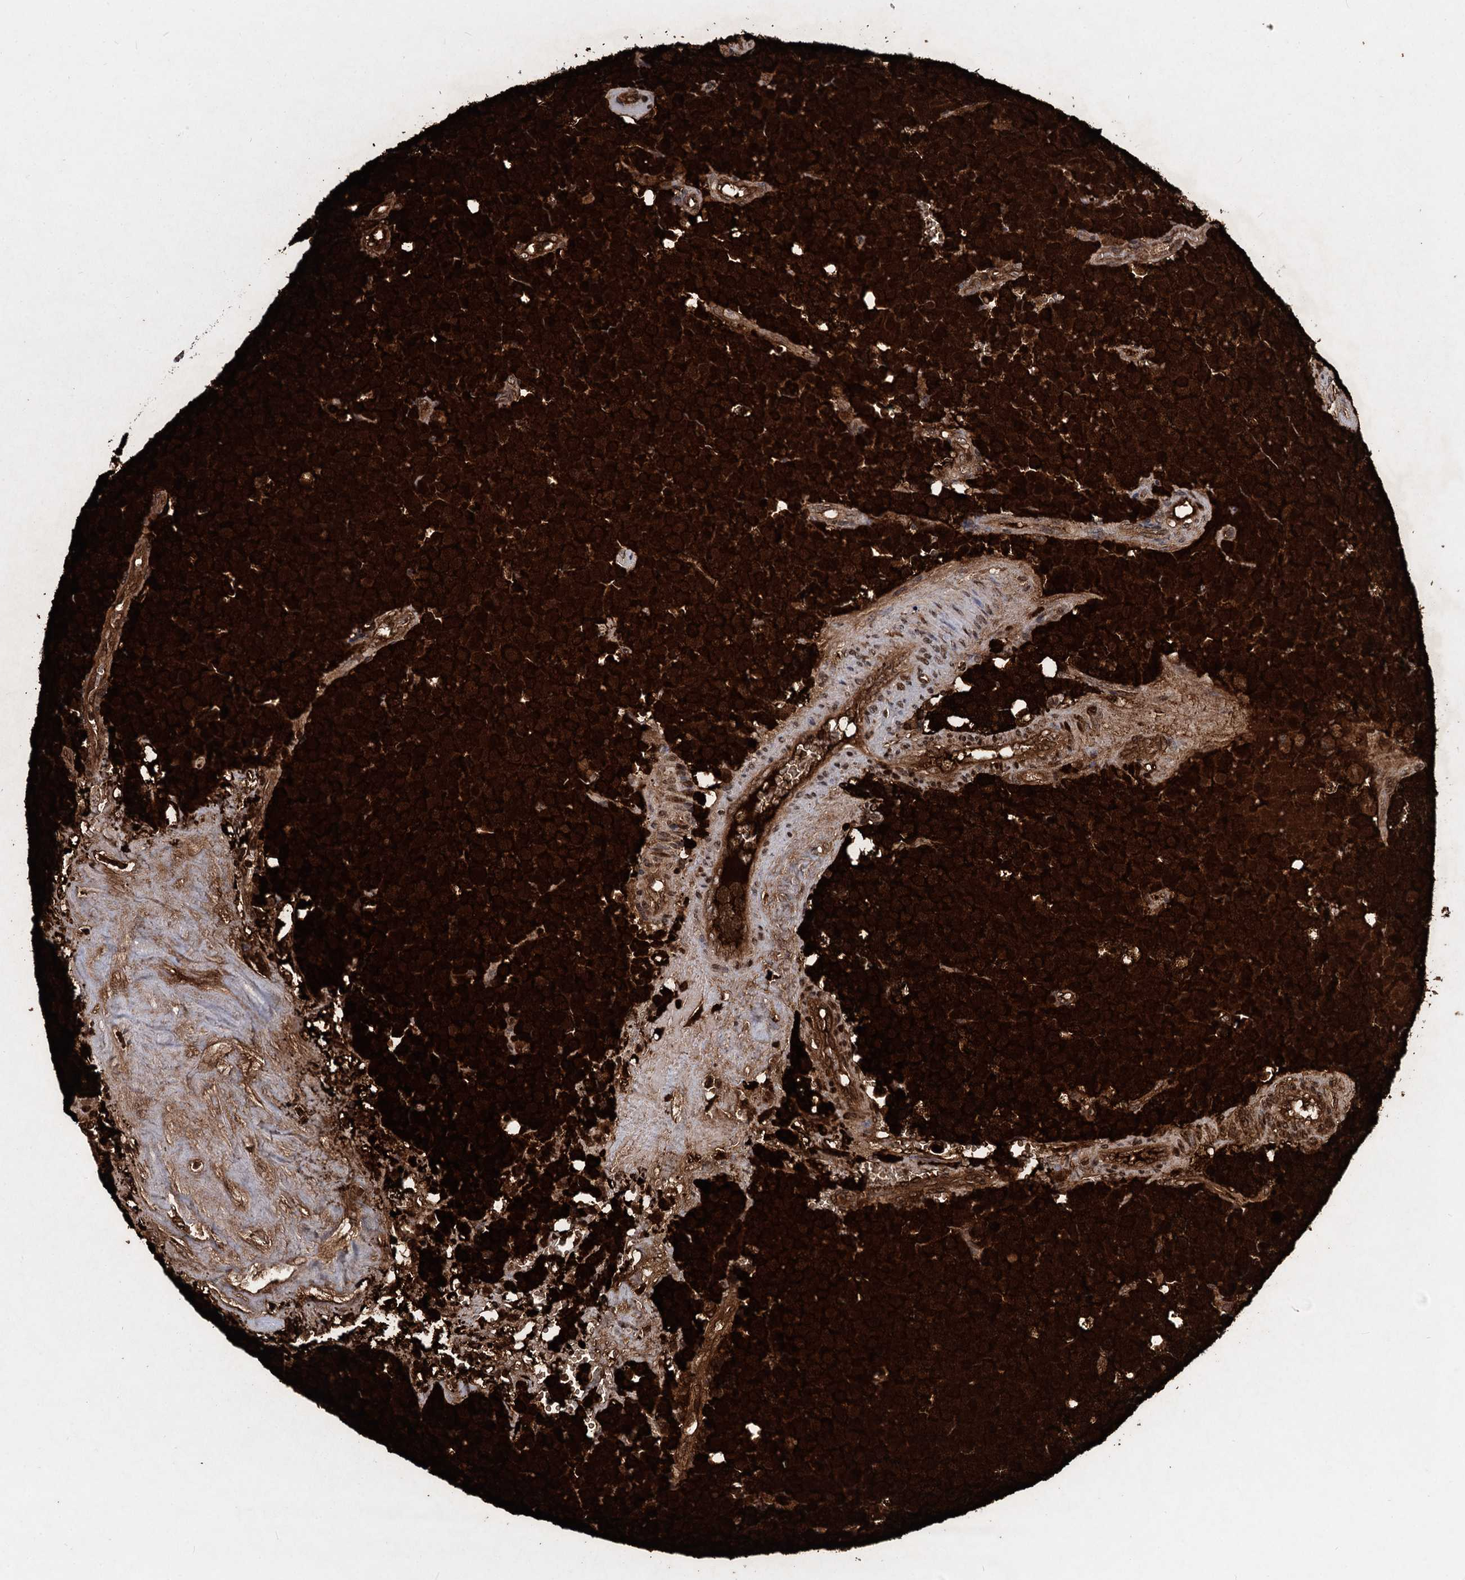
{"staining": {"intensity": "strong", "quantity": ">75%", "location": "cytoplasmic/membranous,nuclear"}, "tissue": "testis cancer", "cell_type": "Tumor cells", "image_type": "cancer", "snomed": [{"axis": "morphology", "description": "Seminoma, NOS"}, {"axis": "topography", "description": "Testis"}], "caption": "Human testis cancer stained with a protein marker exhibits strong staining in tumor cells.", "gene": "MAGEA4", "patient": {"sex": "male", "age": 71}}